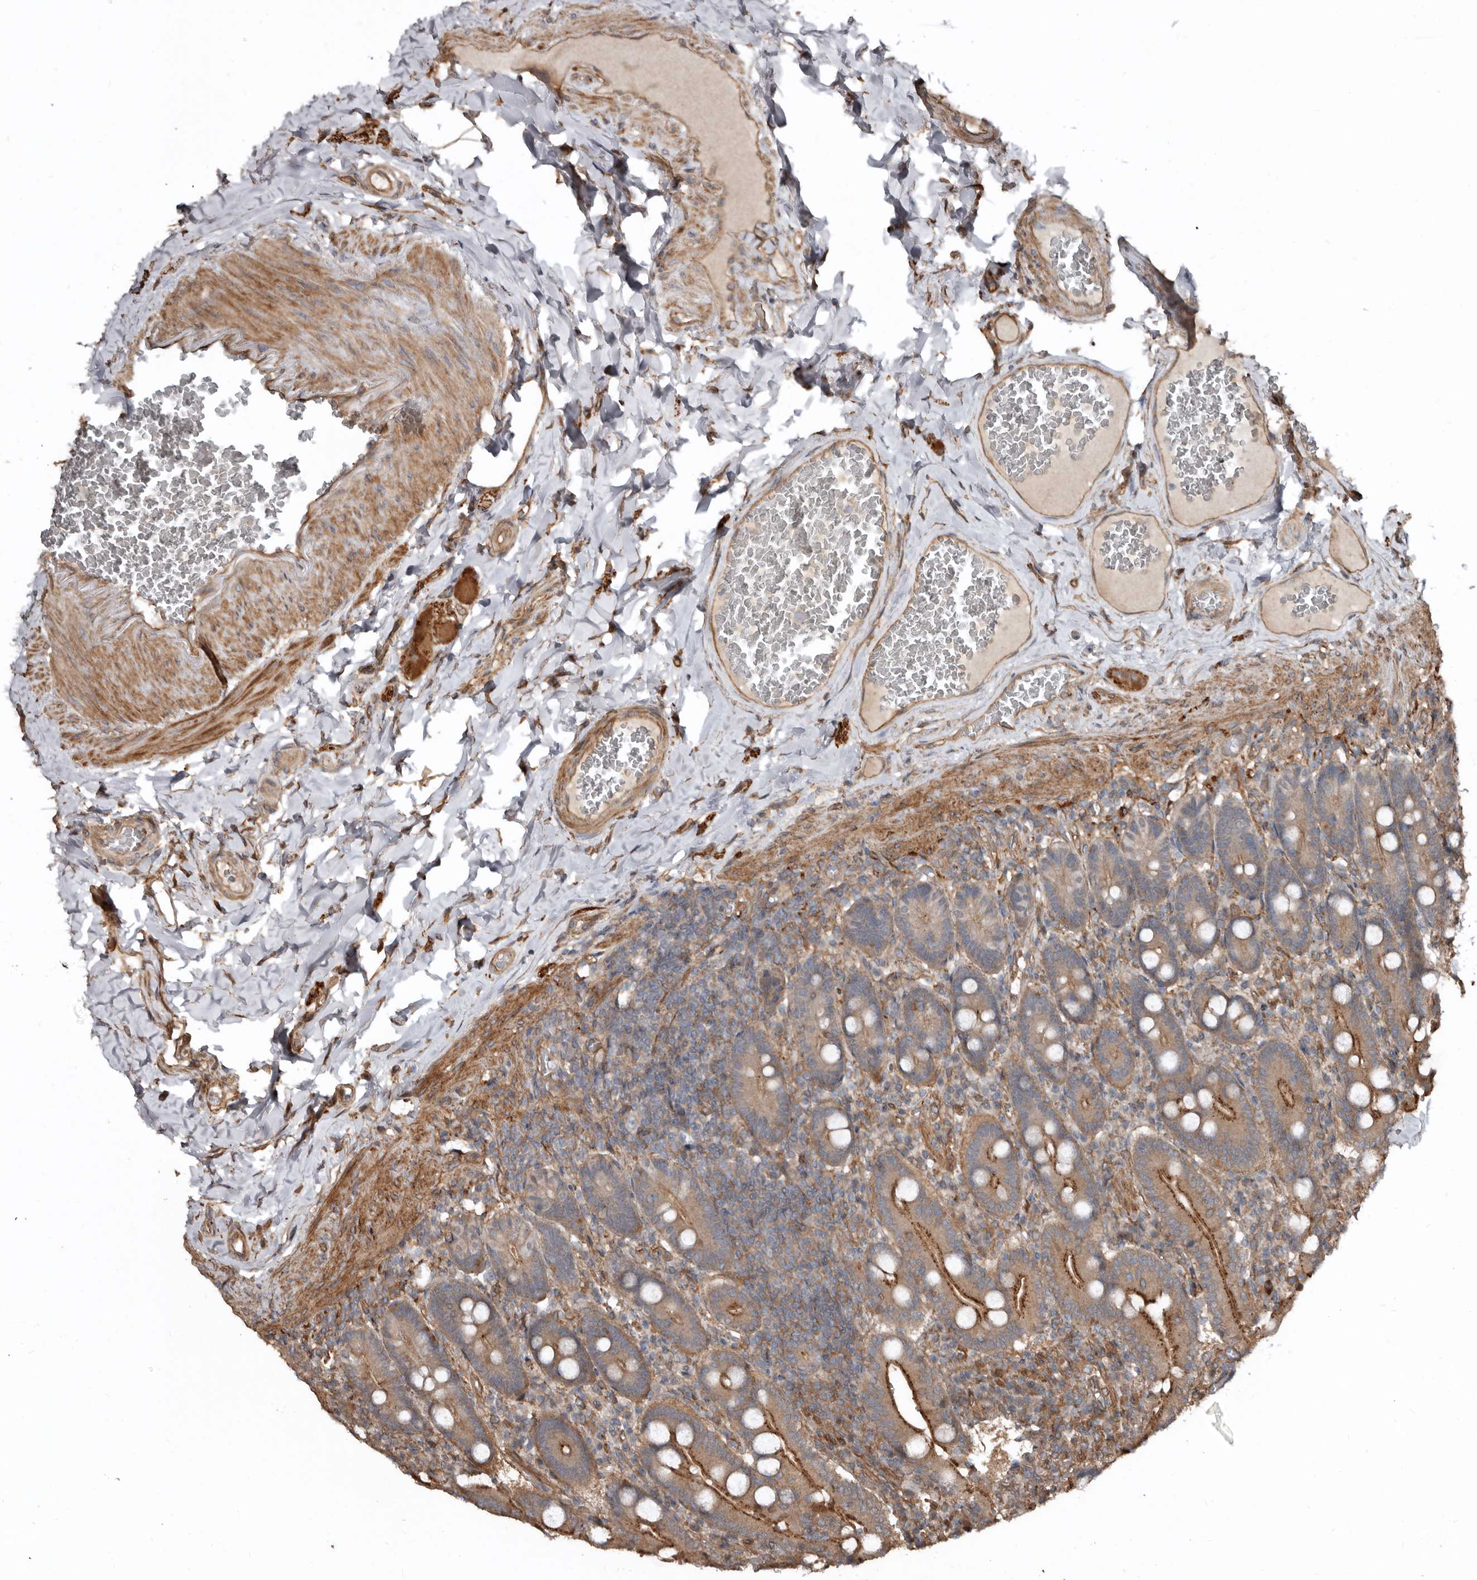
{"staining": {"intensity": "moderate", "quantity": ">75%", "location": "cytoplasmic/membranous"}, "tissue": "duodenum", "cell_type": "Glandular cells", "image_type": "normal", "snomed": [{"axis": "morphology", "description": "Normal tissue, NOS"}, {"axis": "topography", "description": "Duodenum"}], "caption": "This photomicrograph displays immunohistochemistry (IHC) staining of unremarkable duodenum, with medium moderate cytoplasmic/membranous expression in about >75% of glandular cells.", "gene": "EXOC3L1", "patient": {"sex": "female", "age": 62}}